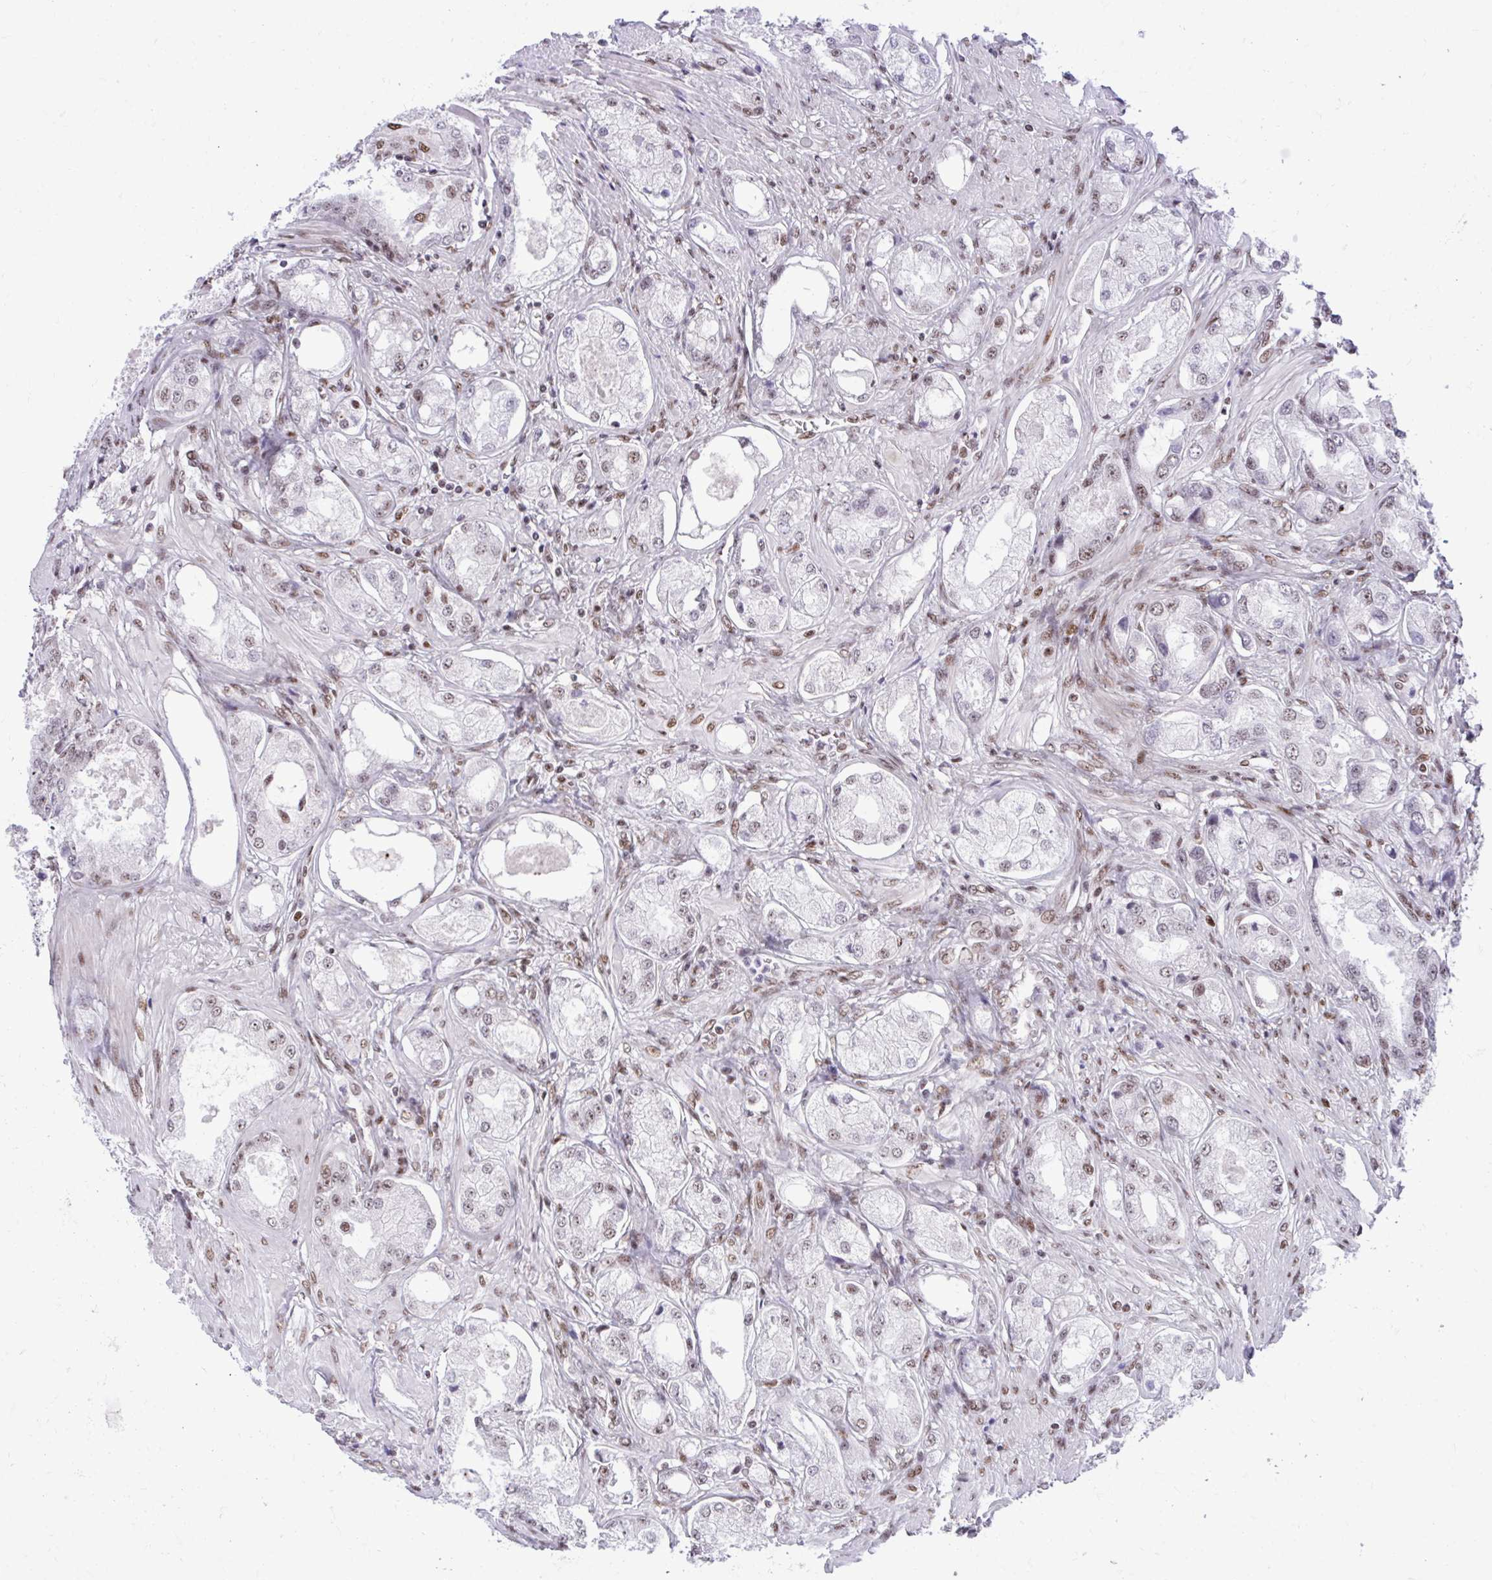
{"staining": {"intensity": "weak", "quantity": "<25%", "location": "nuclear"}, "tissue": "prostate cancer", "cell_type": "Tumor cells", "image_type": "cancer", "snomed": [{"axis": "morphology", "description": "Adenocarcinoma, Low grade"}, {"axis": "topography", "description": "Prostate"}], "caption": "Immunohistochemical staining of human low-grade adenocarcinoma (prostate) shows no significant expression in tumor cells. (DAB immunohistochemistry (IHC), high magnification).", "gene": "CDYL", "patient": {"sex": "male", "age": 68}}